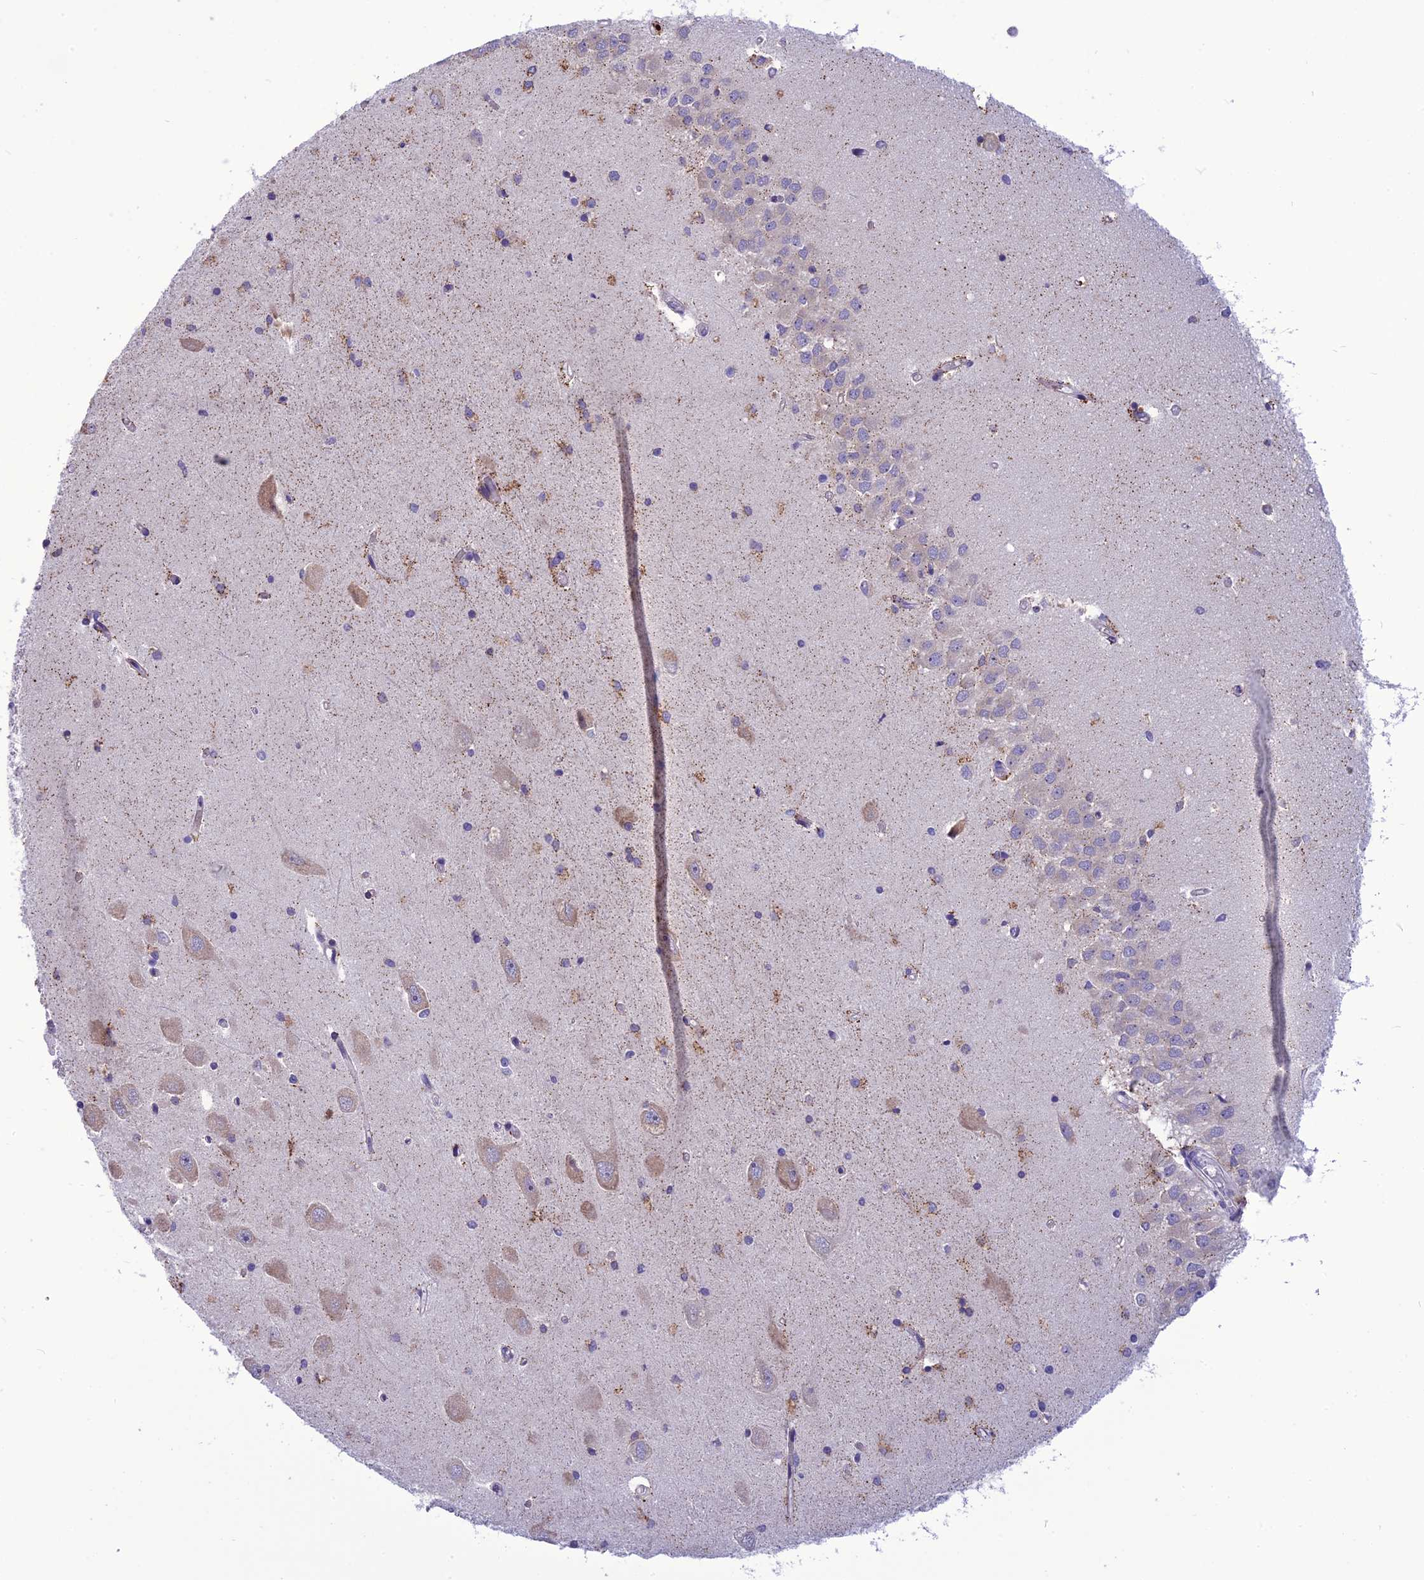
{"staining": {"intensity": "moderate", "quantity": "<25%", "location": "cytoplasmic/membranous"}, "tissue": "hippocampus", "cell_type": "Glial cells", "image_type": "normal", "snomed": [{"axis": "morphology", "description": "Normal tissue, NOS"}, {"axis": "topography", "description": "Hippocampus"}], "caption": "Moderate cytoplasmic/membranous positivity for a protein is seen in approximately <25% of glial cells of benign hippocampus using IHC.", "gene": "PSMF1", "patient": {"sex": "male", "age": 45}}